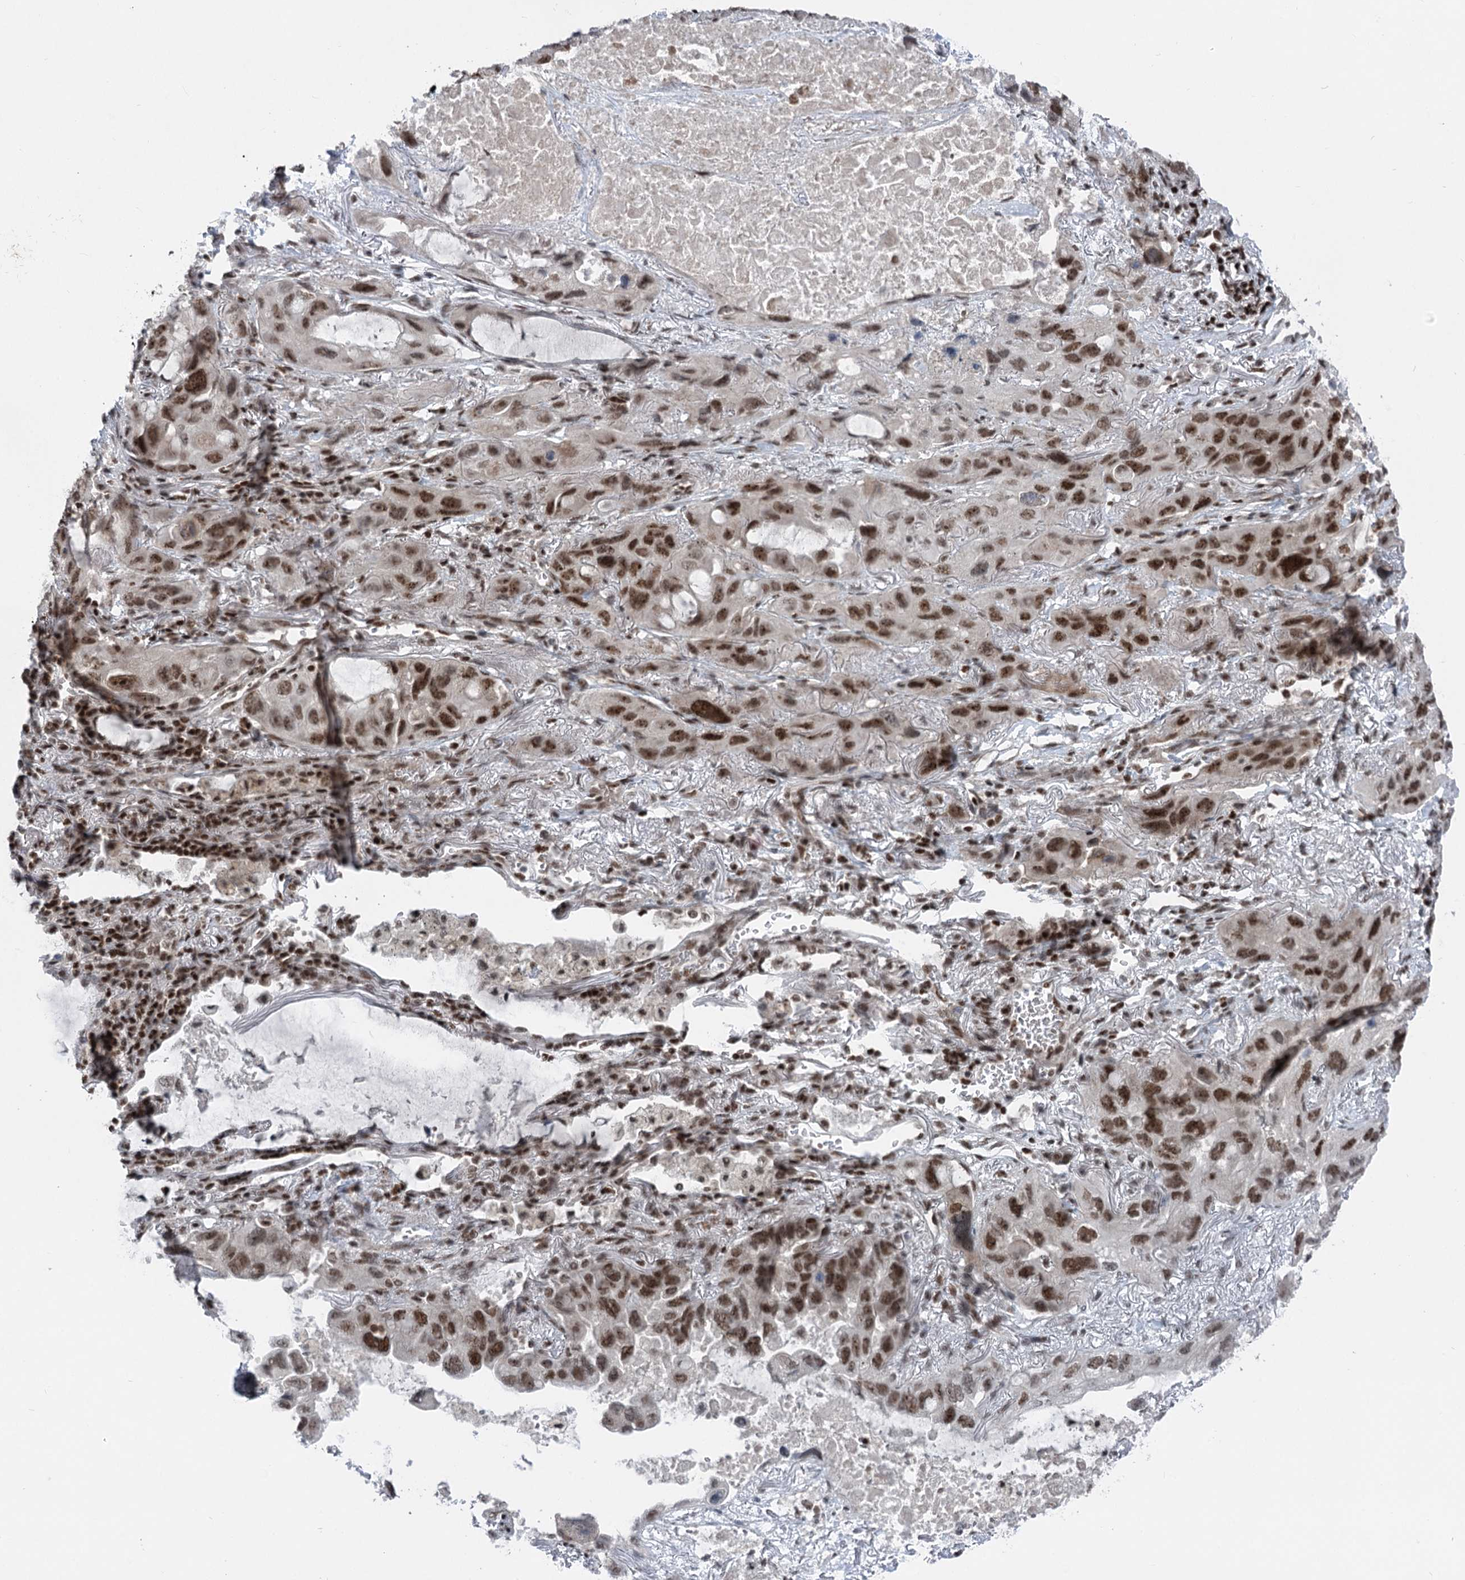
{"staining": {"intensity": "strong", "quantity": ">75%", "location": "nuclear"}, "tissue": "lung cancer", "cell_type": "Tumor cells", "image_type": "cancer", "snomed": [{"axis": "morphology", "description": "Squamous cell carcinoma, NOS"}, {"axis": "topography", "description": "Lung"}], "caption": "This is an image of IHC staining of squamous cell carcinoma (lung), which shows strong expression in the nuclear of tumor cells.", "gene": "CGGBP1", "patient": {"sex": "female", "age": 73}}